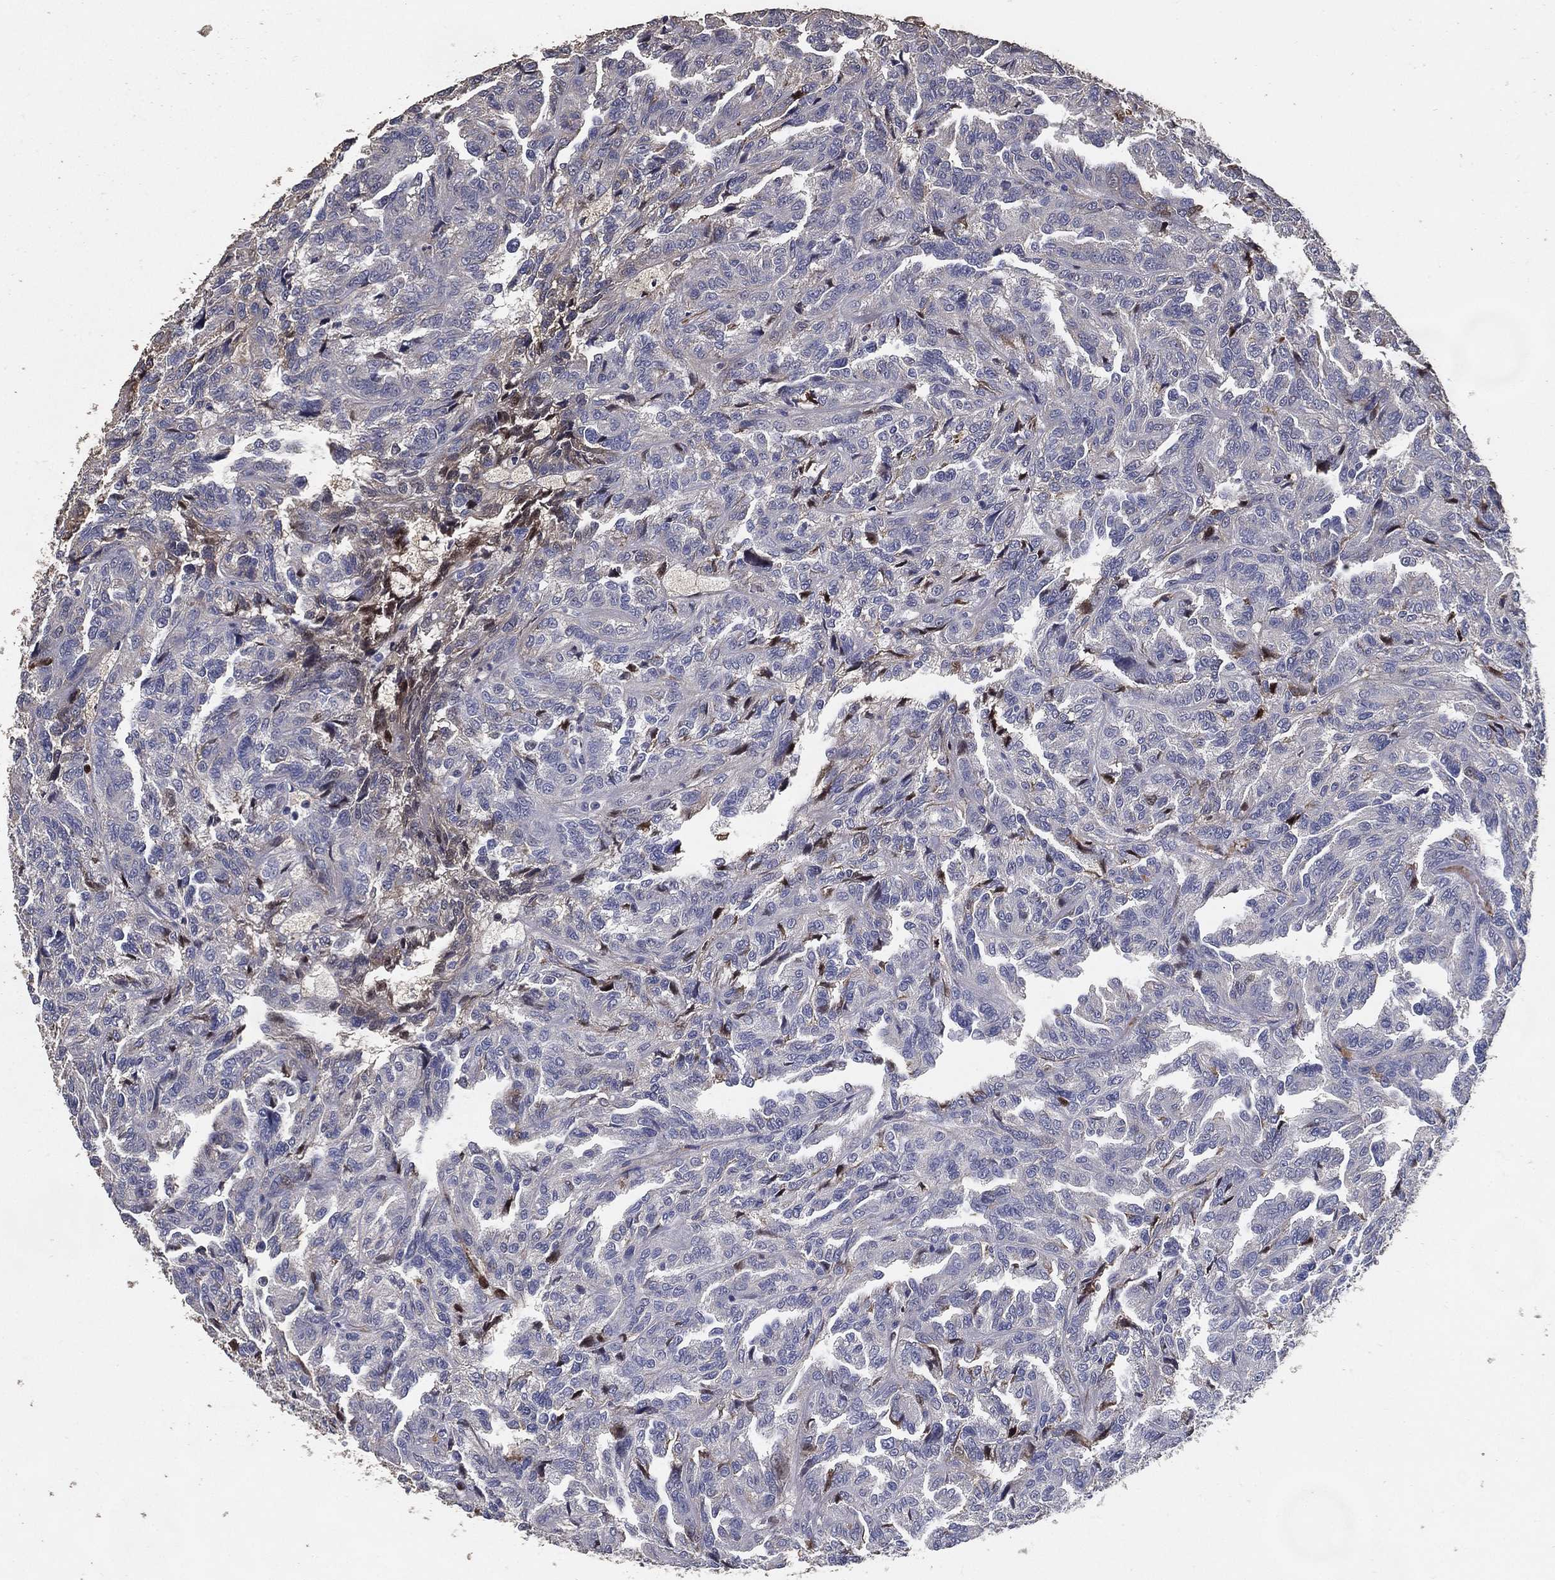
{"staining": {"intensity": "negative", "quantity": "none", "location": "none"}, "tissue": "renal cancer", "cell_type": "Tumor cells", "image_type": "cancer", "snomed": [{"axis": "morphology", "description": "Adenocarcinoma, NOS"}, {"axis": "topography", "description": "Kidney"}], "caption": "The micrograph displays no significant staining in tumor cells of renal adenocarcinoma.", "gene": "EFNA1", "patient": {"sex": "male", "age": 79}}